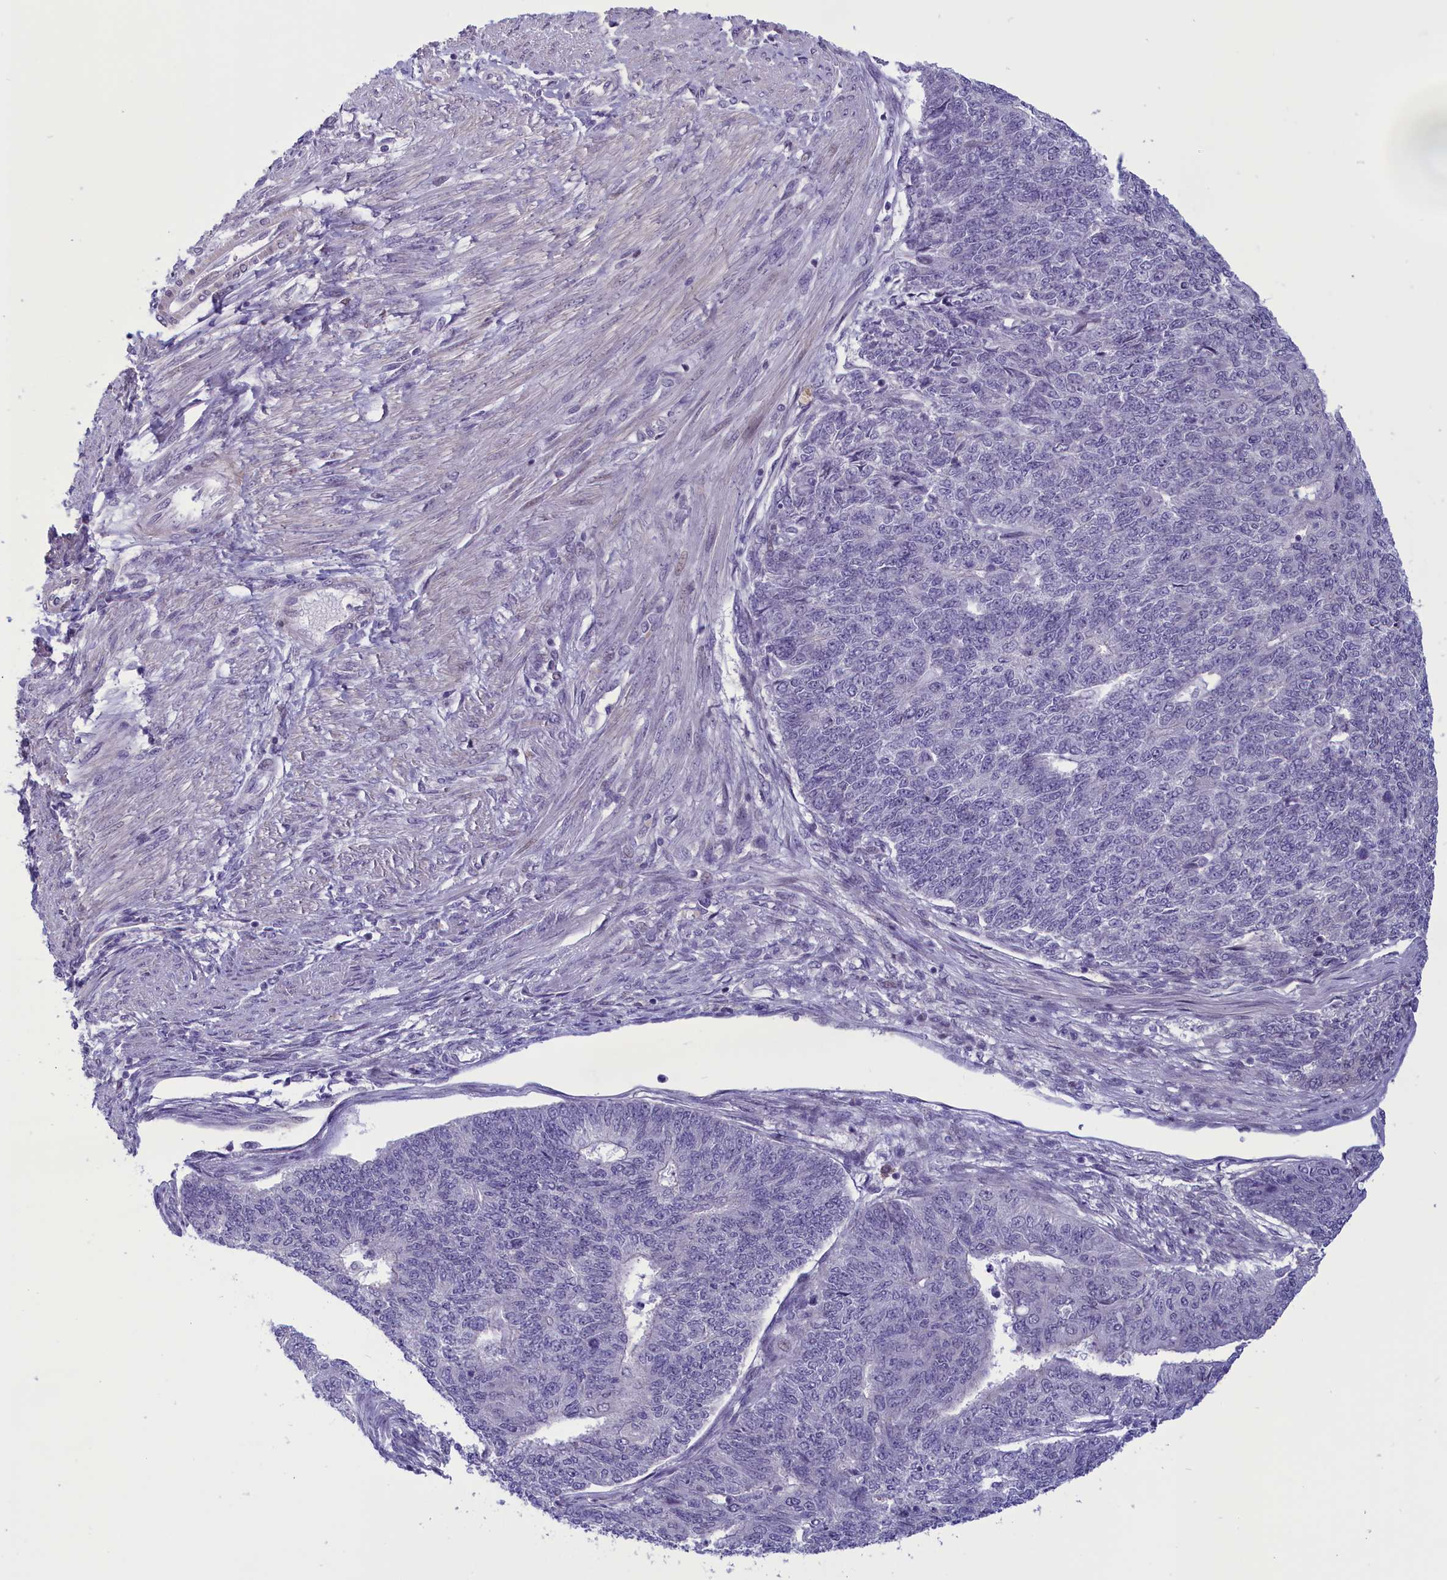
{"staining": {"intensity": "negative", "quantity": "none", "location": "none"}, "tissue": "endometrial cancer", "cell_type": "Tumor cells", "image_type": "cancer", "snomed": [{"axis": "morphology", "description": "Adenocarcinoma, NOS"}, {"axis": "topography", "description": "Endometrium"}], "caption": "The photomicrograph shows no staining of tumor cells in endometrial cancer (adenocarcinoma).", "gene": "CORO2A", "patient": {"sex": "female", "age": 32}}